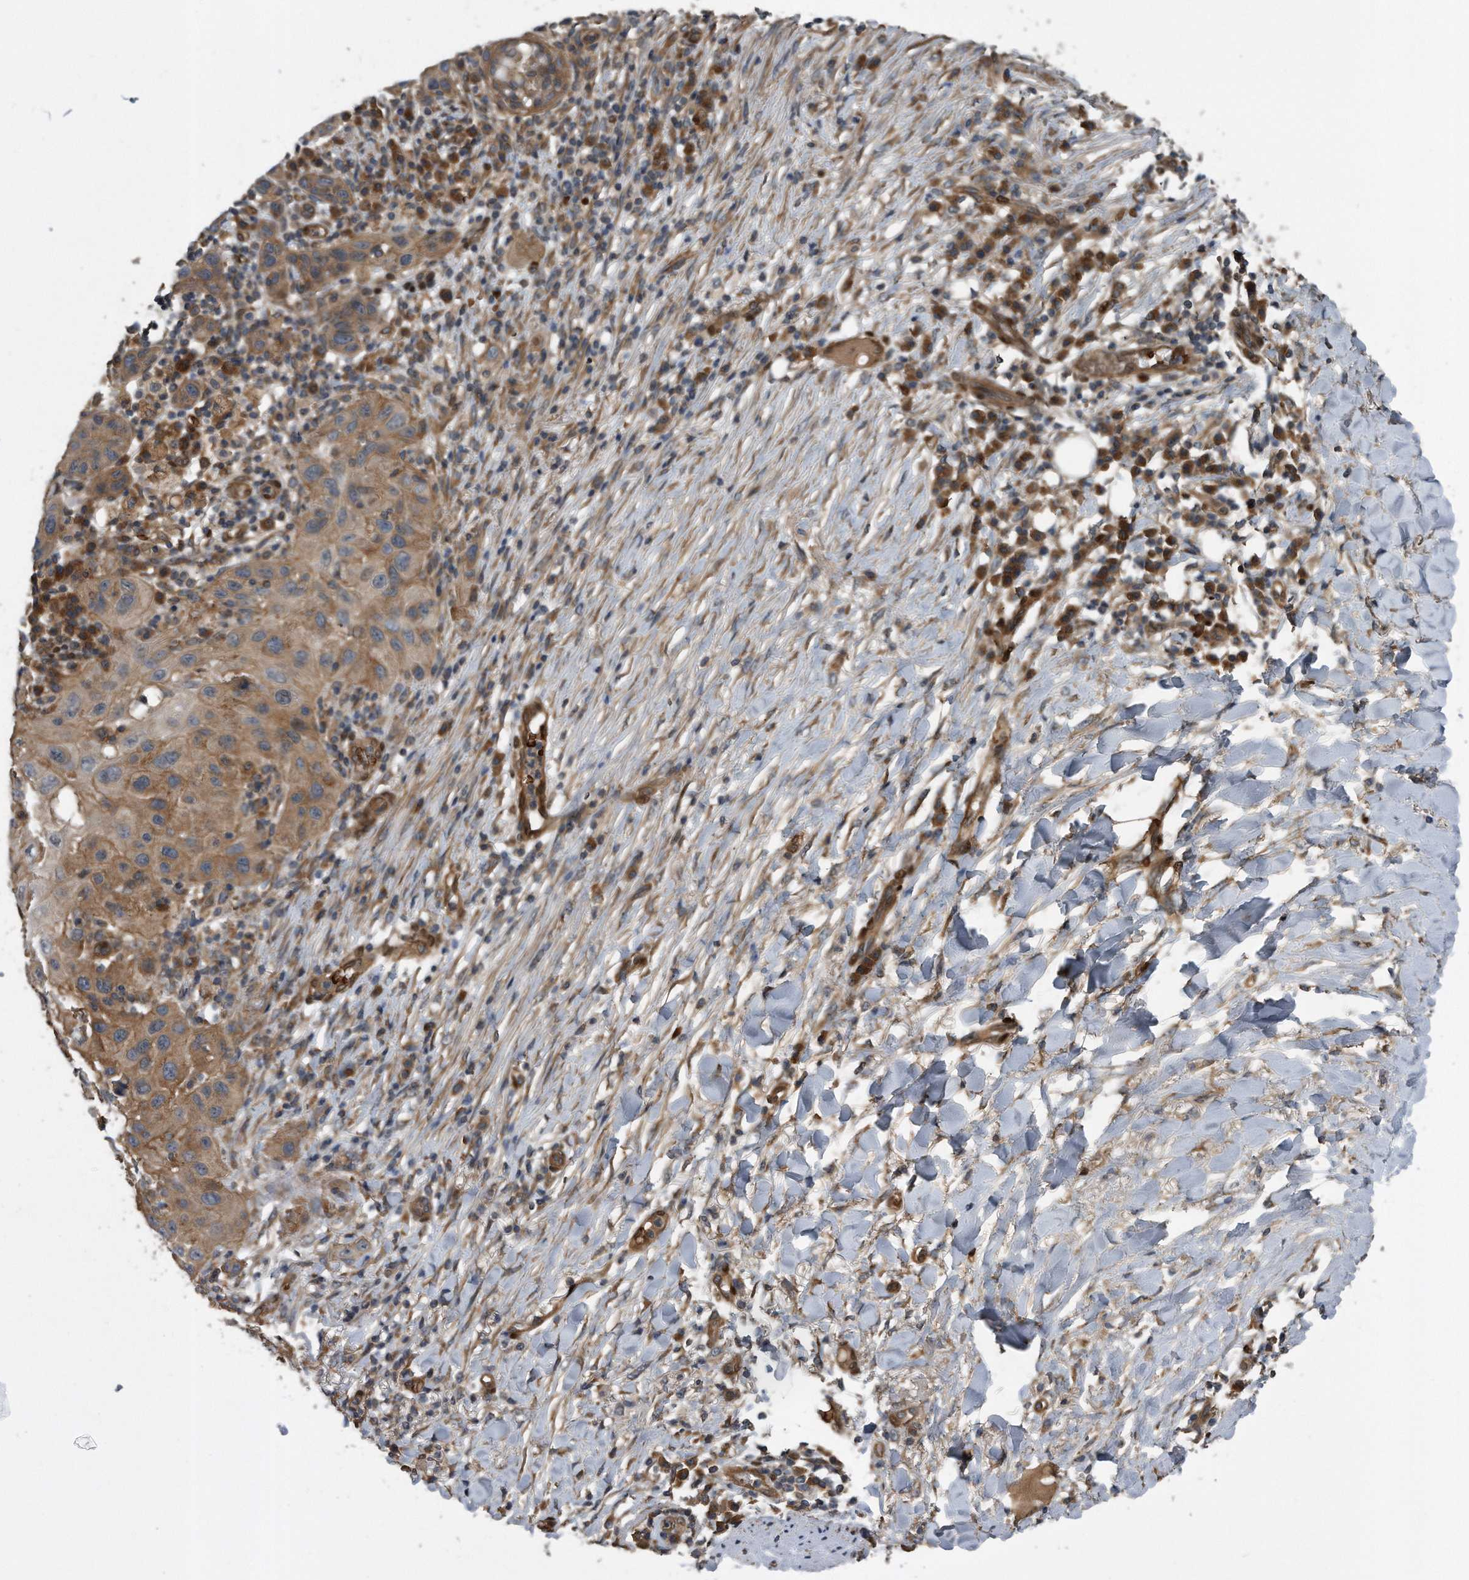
{"staining": {"intensity": "moderate", "quantity": ">75%", "location": "cytoplasmic/membranous"}, "tissue": "skin cancer", "cell_type": "Tumor cells", "image_type": "cancer", "snomed": [{"axis": "morphology", "description": "Normal tissue, NOS"}, {"axis": "morphology", "description": "Squamous cell carcinoma, NOS"}, {"axis": "topography", "description": "Skin"}], "caption": "Moderate cytoplasmic/membranous protein staining is present in approximately >75% of tumor cells in skin cancer.", "gene": "ZNF79", "patient": {"sex": "female", "age": 96}}